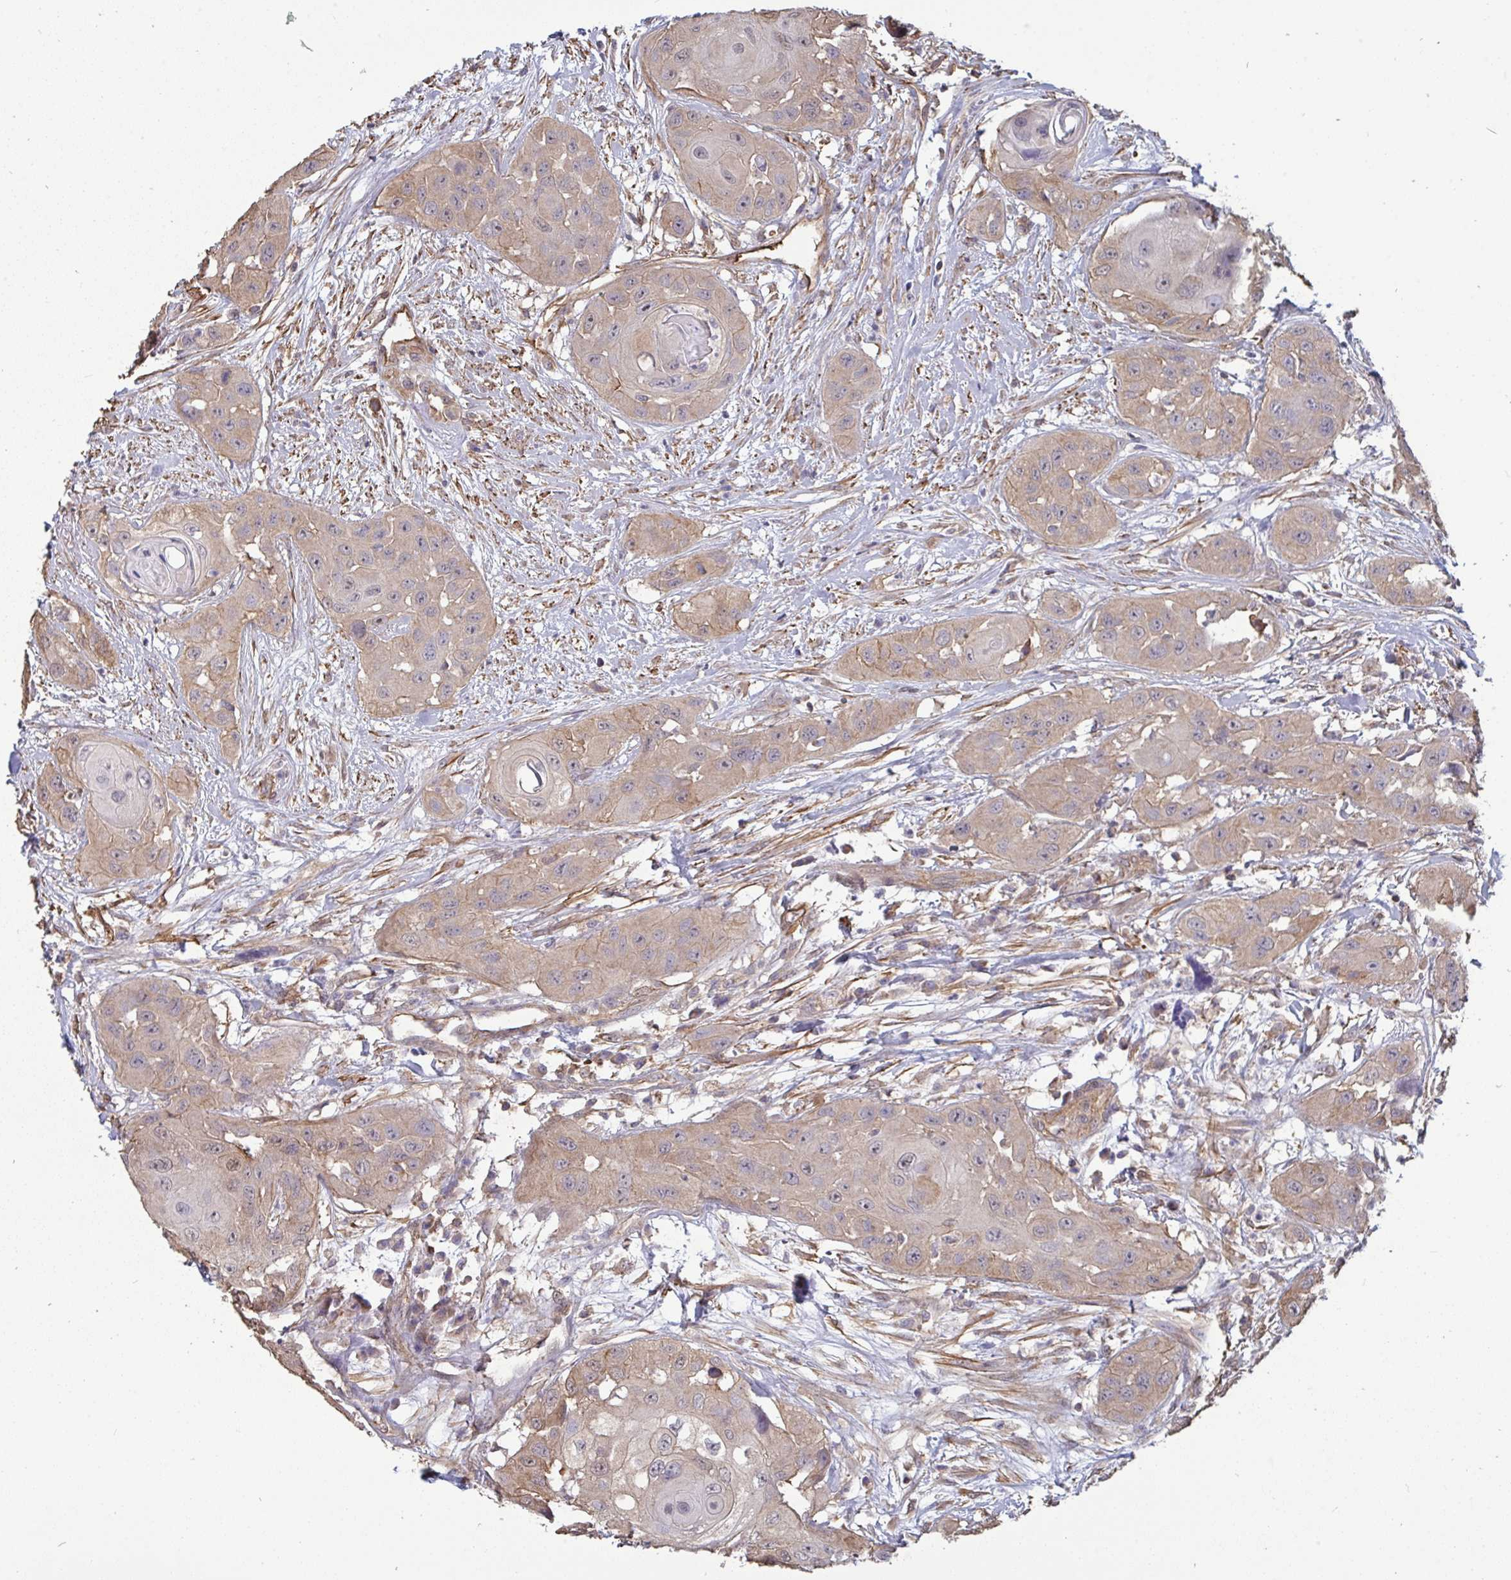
{"staining": {"intensity": "weak", "quantity": "25%-75%", "location": "cytoplasmic/membranous"}, "tissue": "head and neck cancer", "cell_type": "Tumor cells", "image_type": "cancer", "snomed": [{"axis": "morphology", "description": "Squamous cell carcinoma, NOS"}, {"axis": "topography", "description": "Head-Neck"}], "caption": "This histopathology image reveals IHC staining of human squamous cell carcinoma (head and neck), with low weak cytoplasmic/membranous expression in about 25%-75% of tumor cells.", "gene": "ISCU", "patient": {"sex": "male", "age": 83}}